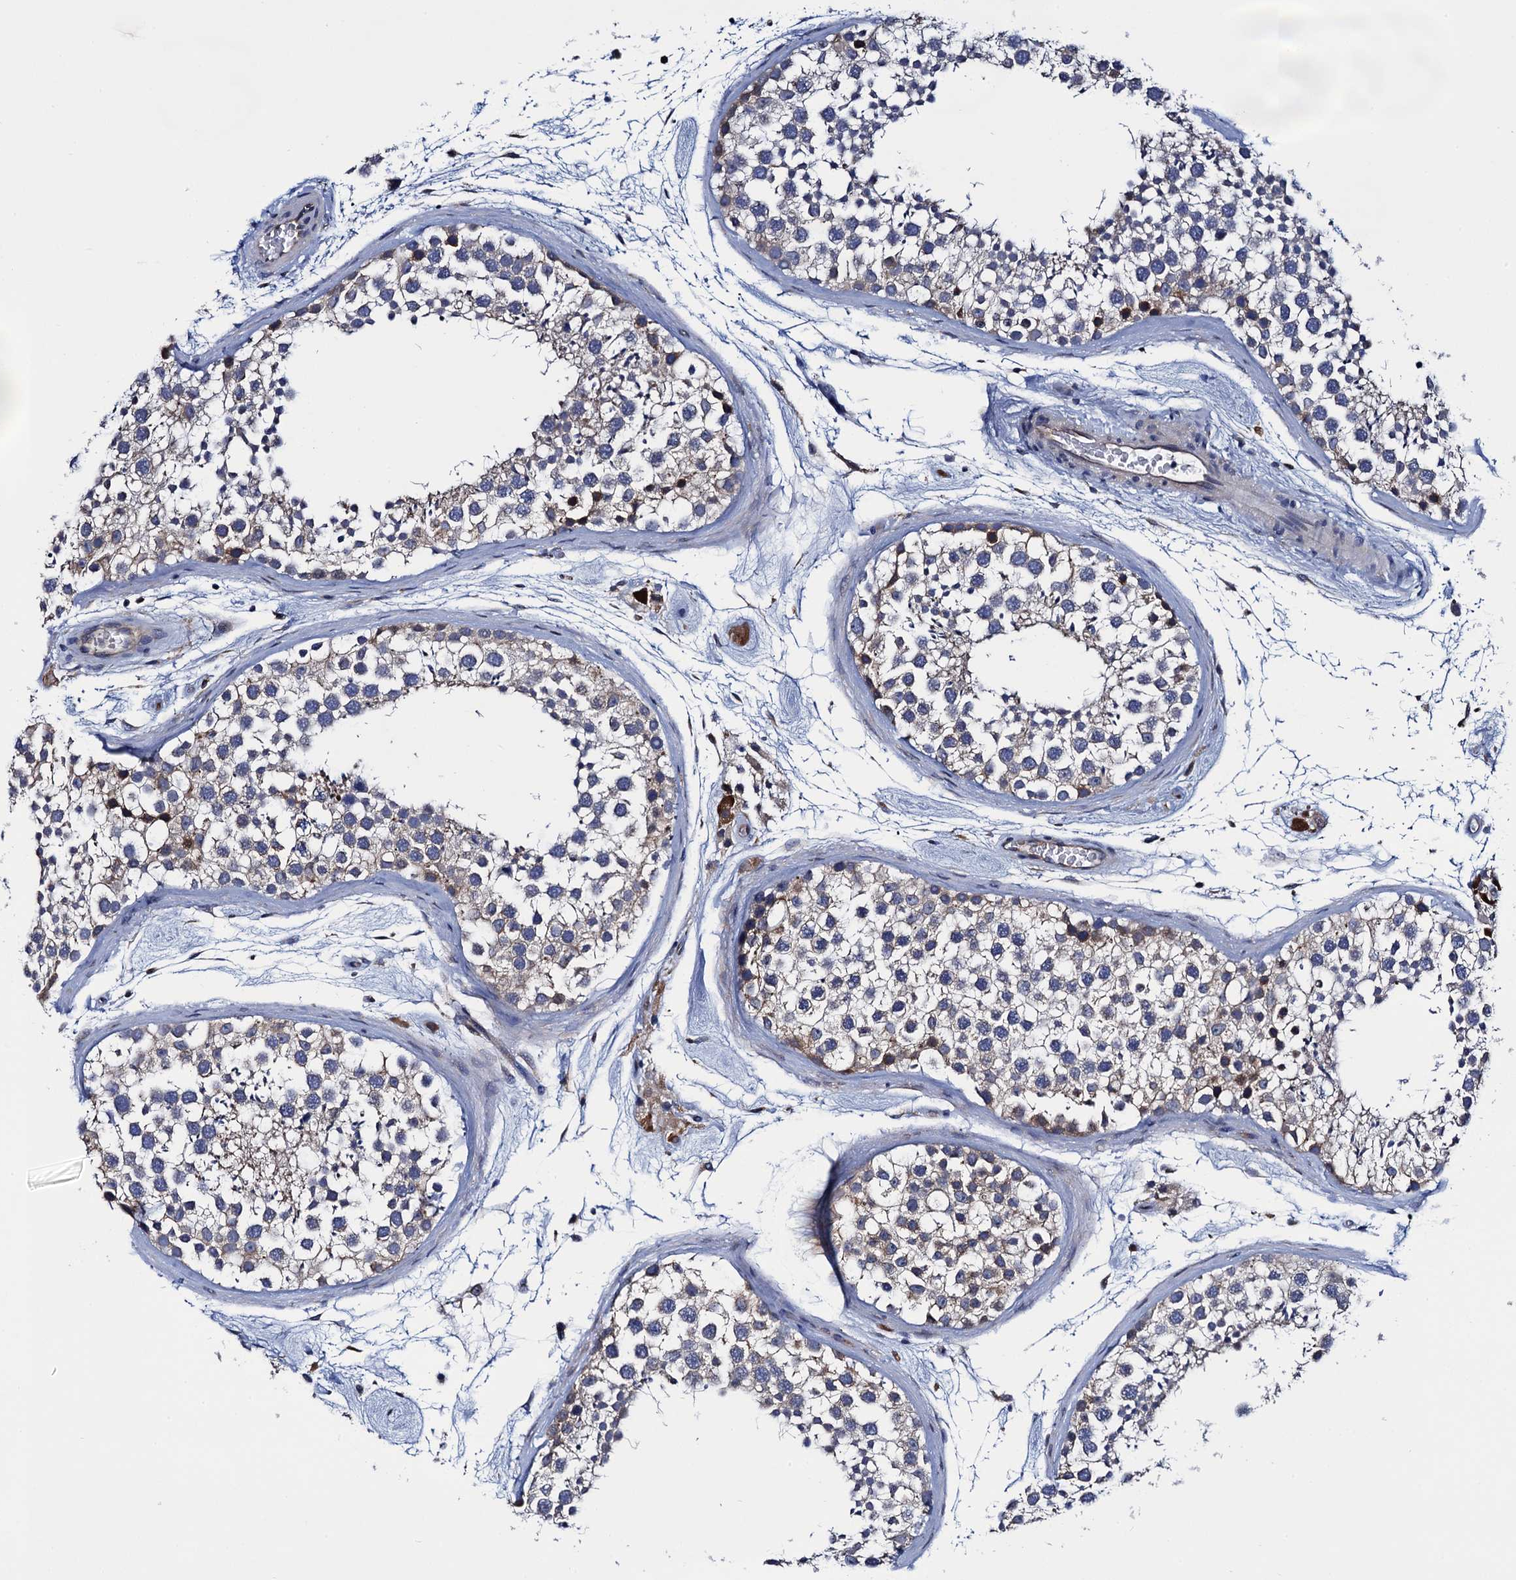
{"staining": {"intensity": "weak", "quantity": "25%-75%", "location": "cytoplasmic/membranous"}, "tissue": "testis", "cell_type": "Cells in seminiferous ducts", "image_type": "normal", "snomed": [{"axis": "morphology", "description": "Normal tissue, NOS"}, {"axis": "topography", "description": "Testis"}], "caption": "Protein staining shows weak cytoplasmic/membranous staining in approximately 25%-75% of cells in seminiferous ducts in normal testis. (brown staining indicates protein expression, while blue staining denotes nuclei).", "gene": "PGLS", "patient": {"sex": "male", "age": 46}}